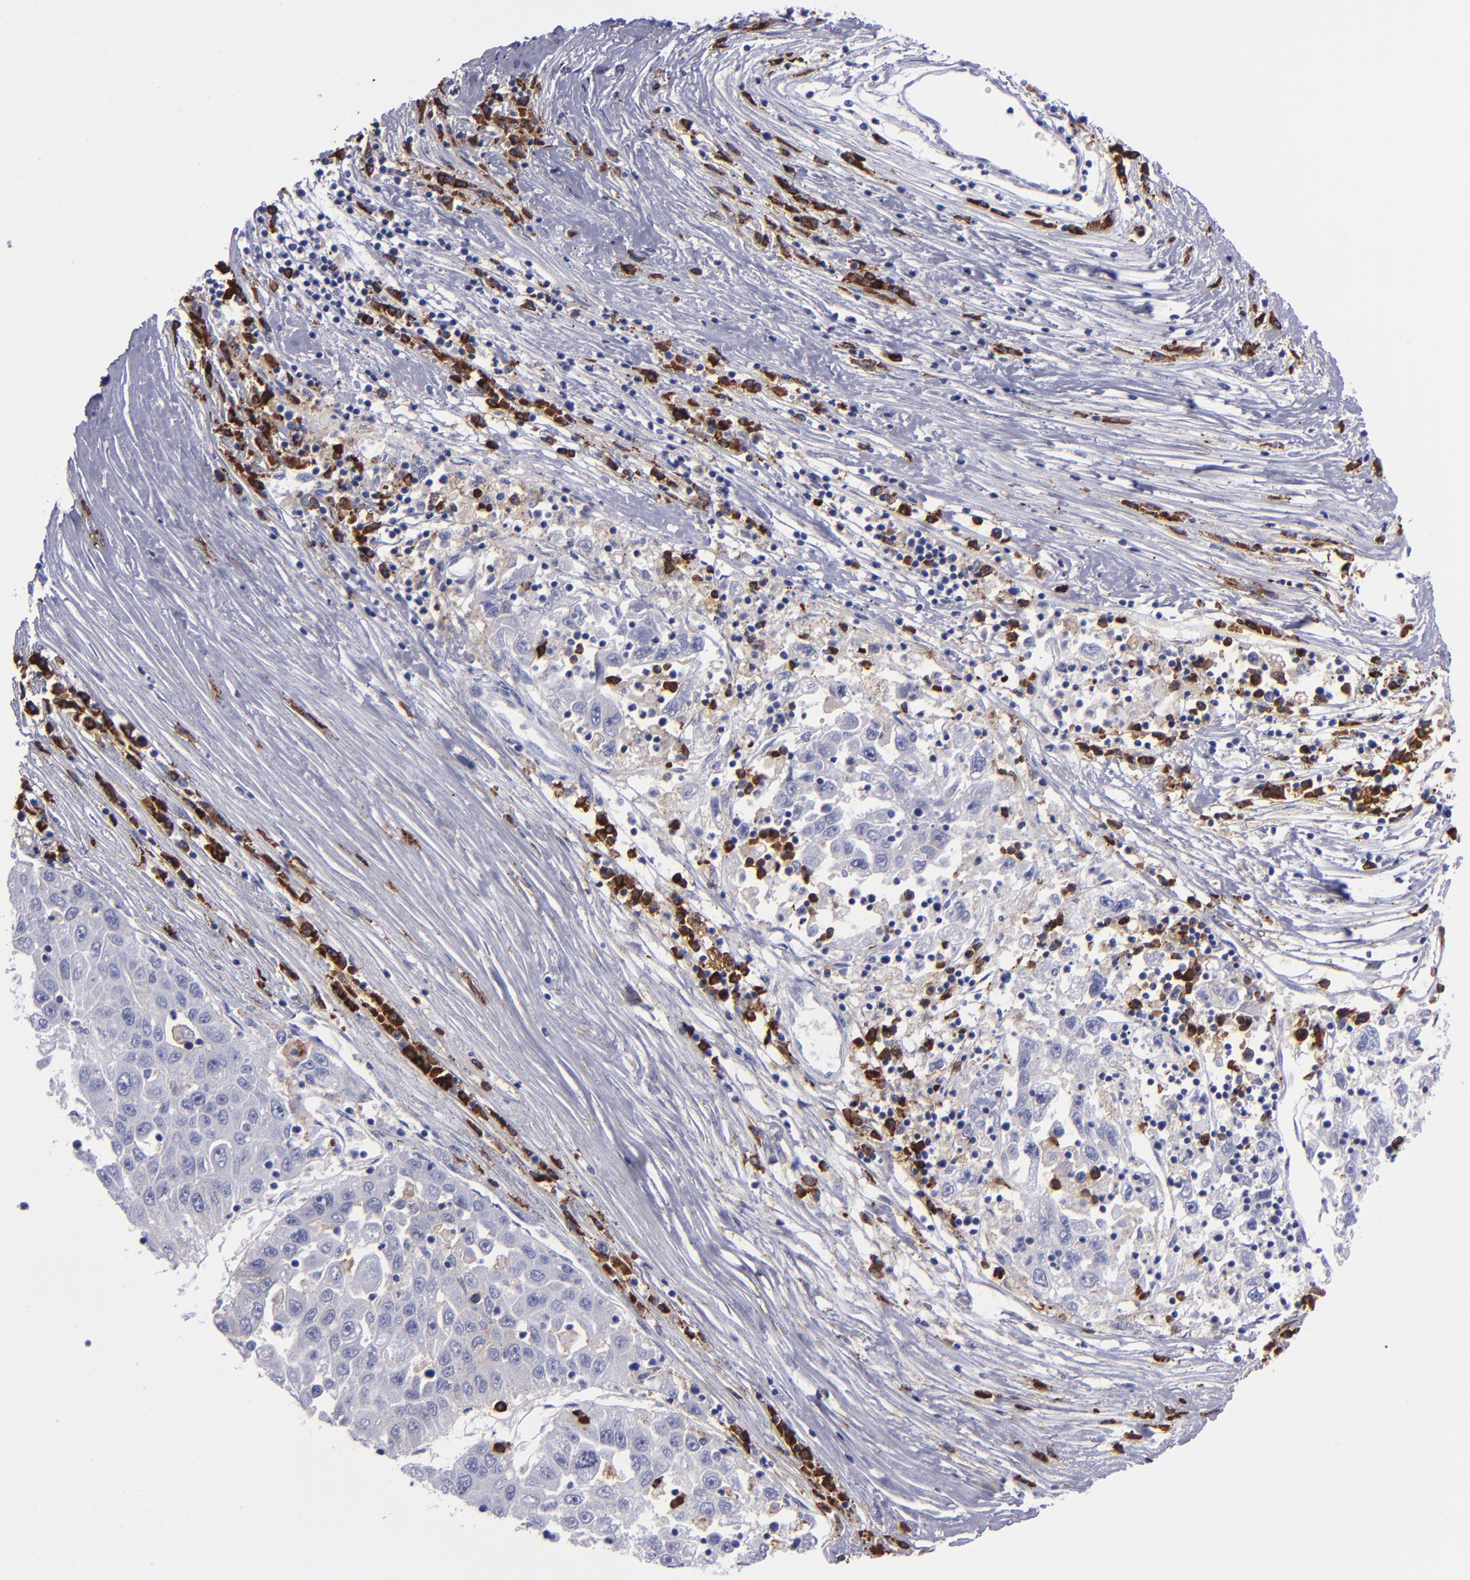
{"staining": {"intensity": "negative", "quantity": "none", "location": "none"}, "tissue": "liver cancer", "cell_type": "Tumor cells", "image_type": "cancer", "snomed": [{"axis": "morphology", "description": "Carcinoma, Hepatocellular, NOS"}, {"axis": "topography", "description": "Liver"}], "caption": "Immunohistochemistry (IHC) image of human hepatocellular carcinoma (liver) stained for a protein (brown), which exhibits no positivity in tumor cells.", "gene": "CD38", "patient": {"sex": "male", "age": 49}}